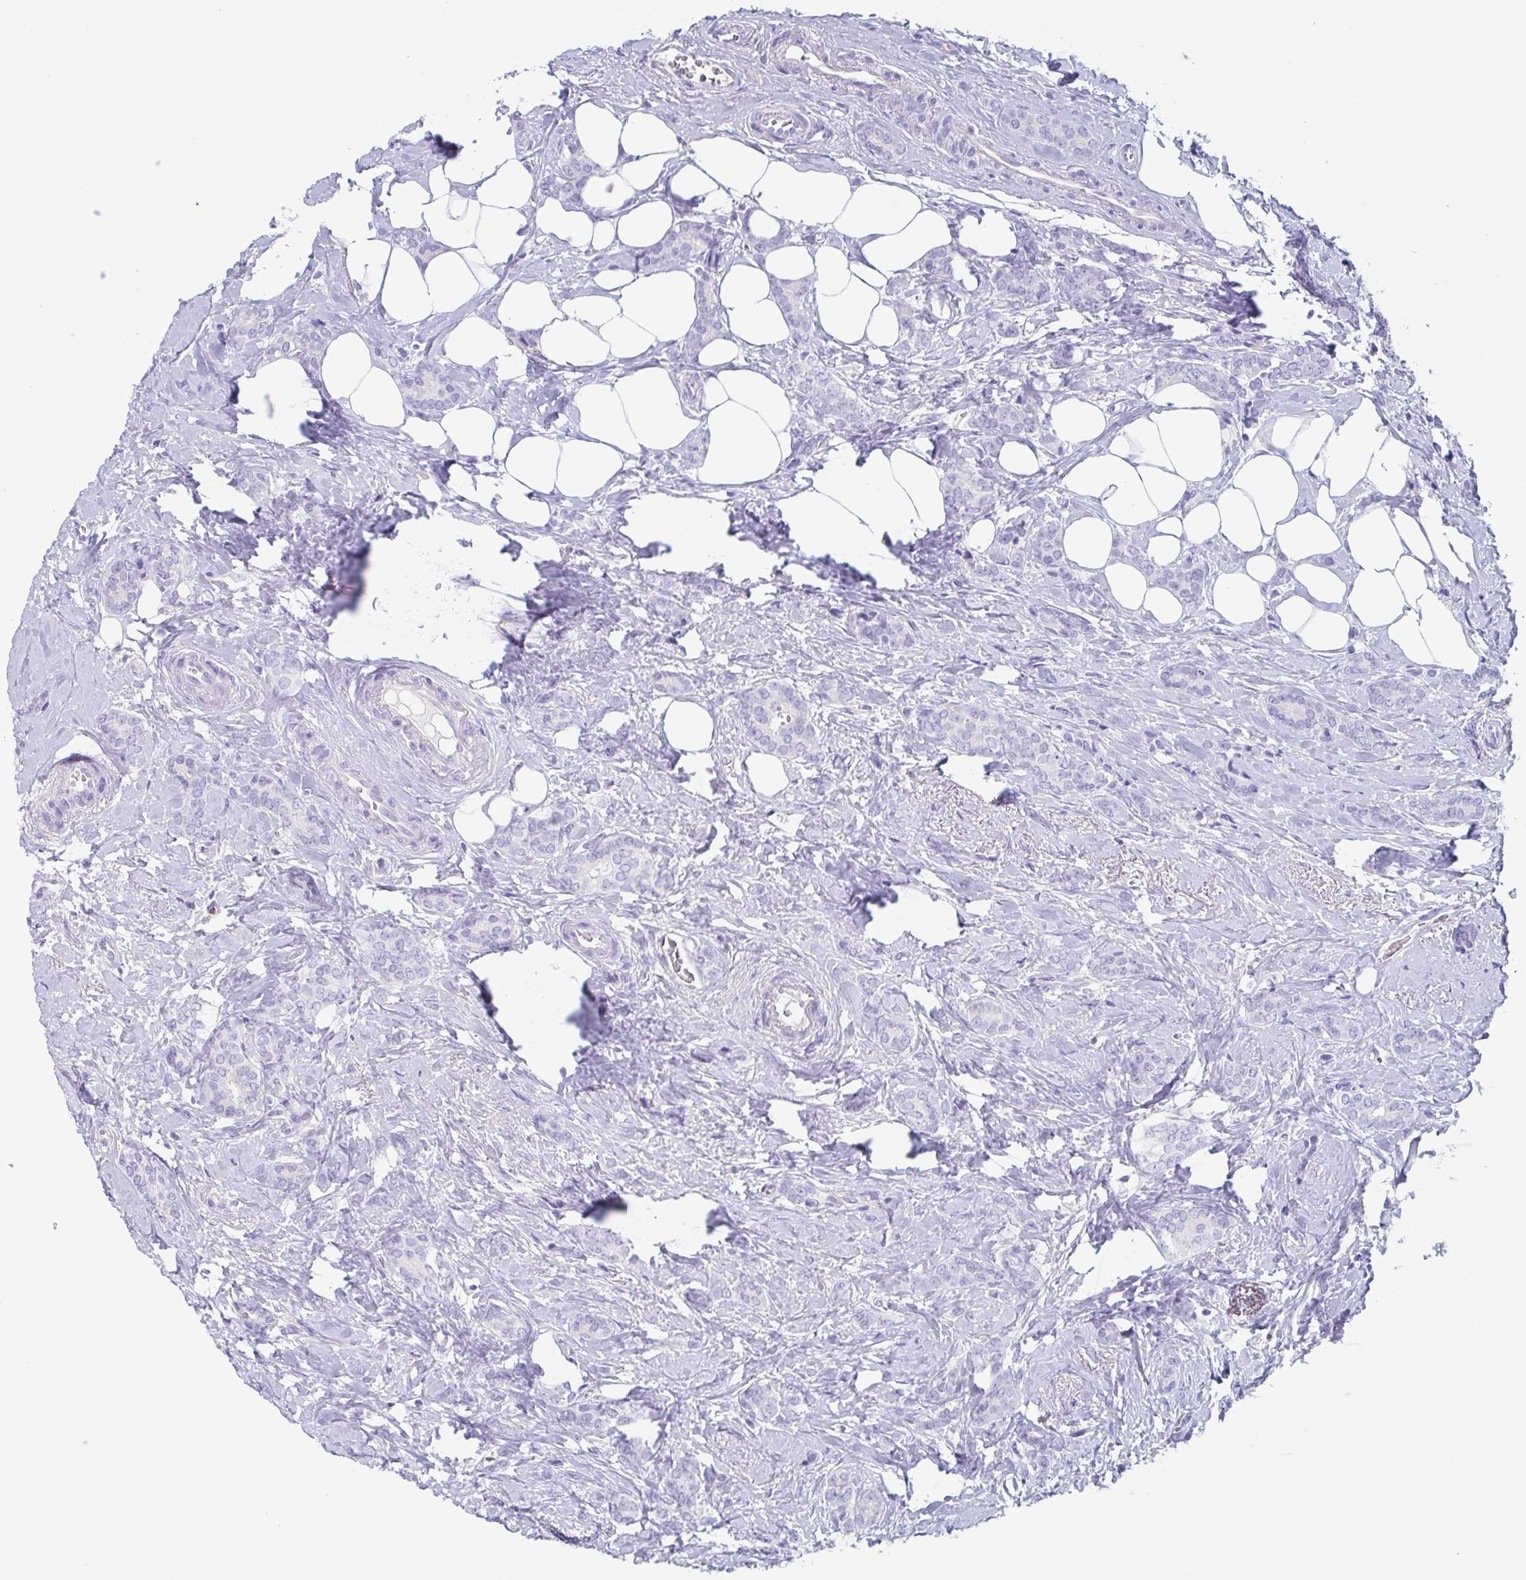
{"staining": {"intensity": "negative", "quantity": "none", "location": "none"}, "tissue": "breast cancer", "cell_type": "Tumor cells", "image_type": "cancer", "snomed": [{"axis": "morphology", "description": "Normal tissue, NOS"}, {"axis": "morphology", "description": "Duct carcinoma"}, {"axis": "topography", "description": "Breast"}], "caption": "An image of breast cancer (invasive ductal carcinoma) stained for a protein reveals no brown staining in tumor cells.", "gene": "BPI", "patient": {"sex": "female", "age": 77}}